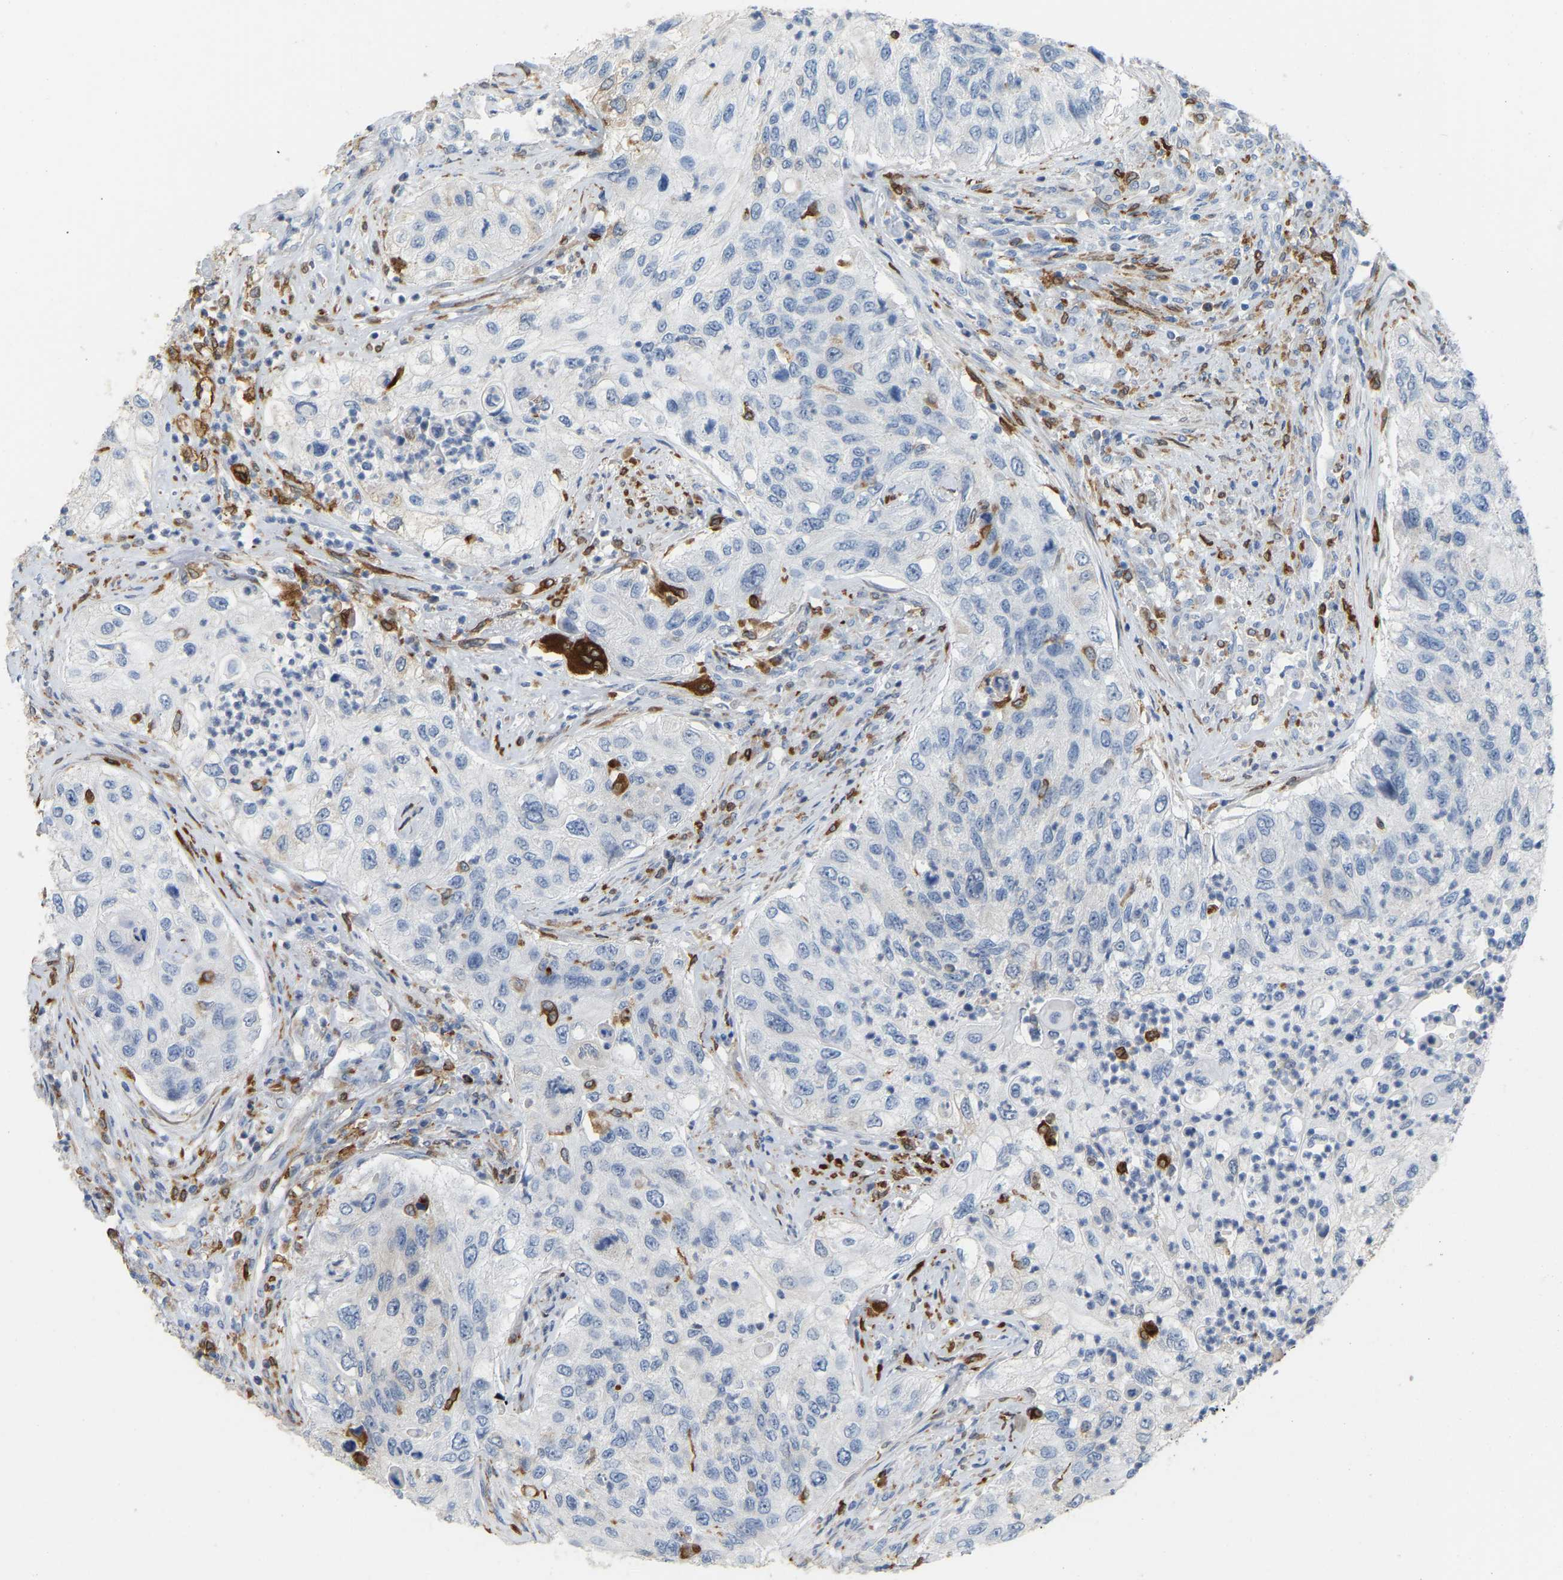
{"staining": {"intensity": "negative", "quantity": "none", "location": "none"}, "tissue": "urothelial cancer", "cell_type": "Tumor cells", "image_type": "cancer", "snomed": [{"axis": "morphology", "description": "Urothelial carcinoma, High grade"}, {"axis": "topography", "description": "Urinary bladder"}], "caption": "This is an IHC photomicrograph of human urothelial cancer. There is no staining in tumor cells.", "gene": "PTGS1", "patient": {"sex": "female", "age": 60}}